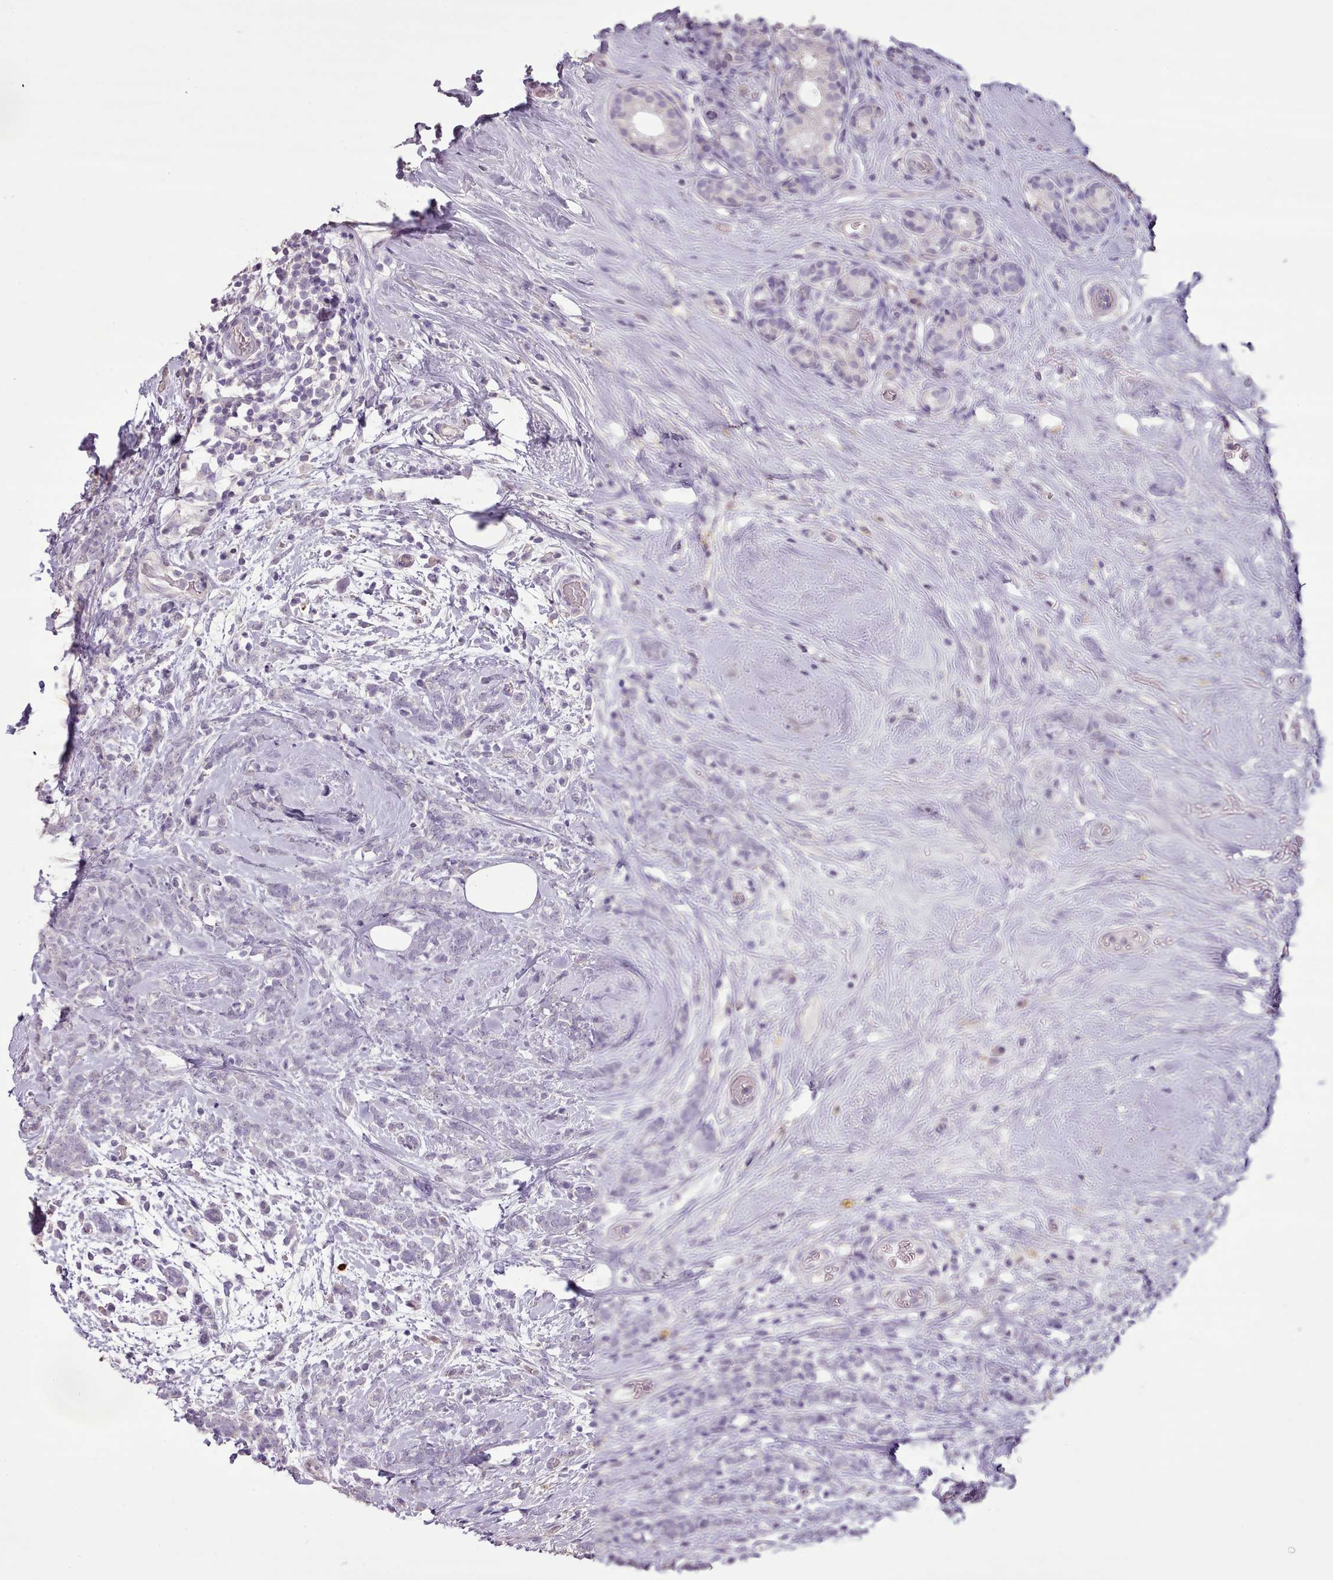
{"staining": {"intensity": "negative", "quantity": "none", "location": "none"}, "tissue": "breast cancer", "cell_type": "Tumor cells", "image_type": "cancer", "snomed": [{"axis": "morphology", "description": "Lobular carcinoma"}, {"axis": "topography", "description": "Breast"}], "caption": "Breast lobular carcinoma stained for a protein using immunohistochemistry exhibits no positivity tumor cells.", "gene": "BLOC1S2", "patient": {"sex": "female", "age": 58}}